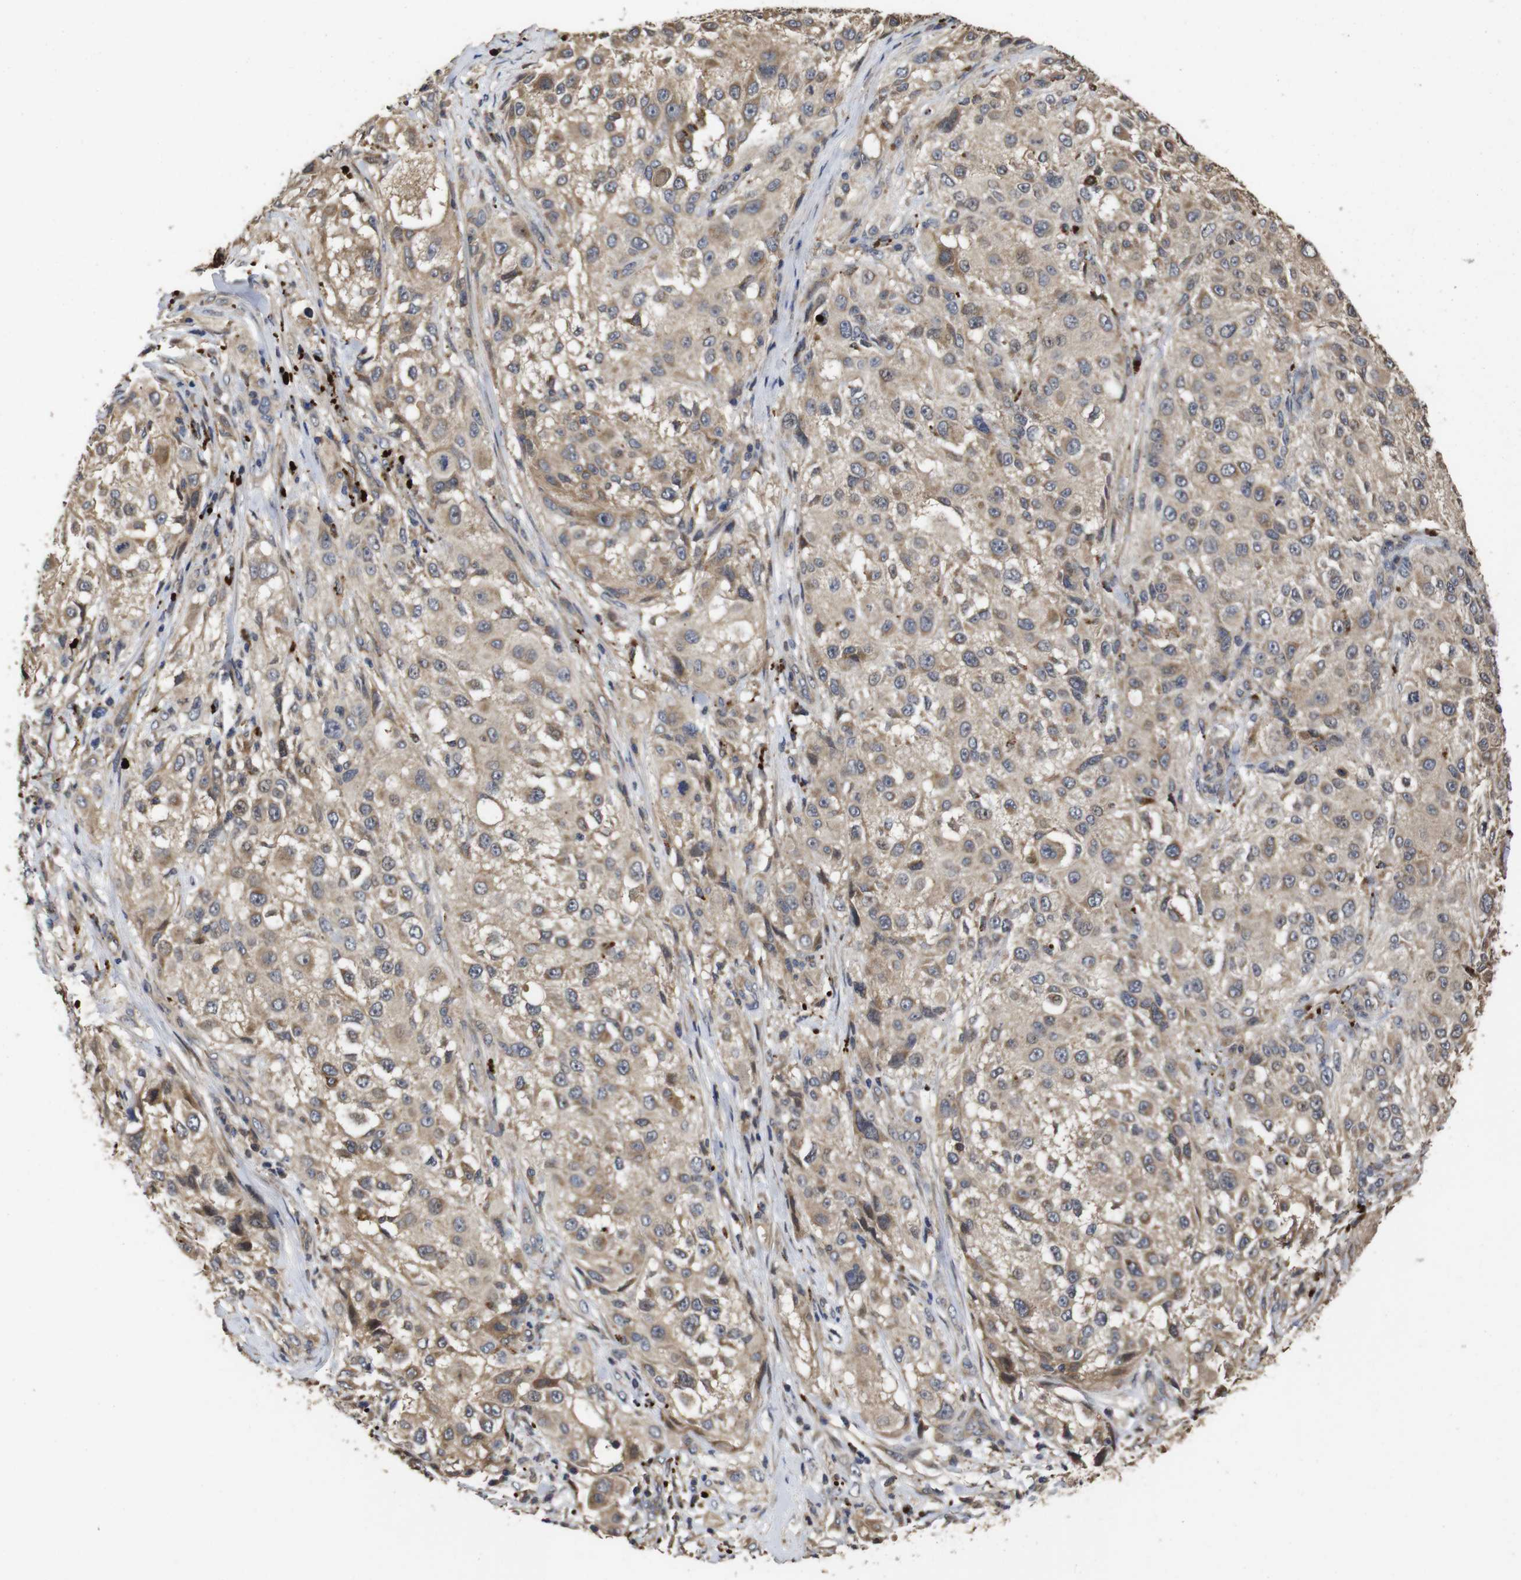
{"staining": {"intensity": "weak", "quantity": ">75%", "location": "cytoplasmic/membranous"}, "tissue": "melanoma", "cell_type": "Tumor cells", "image_type": "cancer", "snomed": [{"axis": "morphology", "description": "Necrosis, NOS"}, {"axis": "morphology", "description": "Malignant melanoma, NOS"}, {"axis": "topography", "description": "Skin"}], "caption": "Approximately >75% of tumor cells in human melanoma exhibit weak cytoplasmic/membranous protein expression as visualized by brown immunohistochemical staining.", "gene": "PTPN14", "patient": {"sex": "female", "age": 87}}